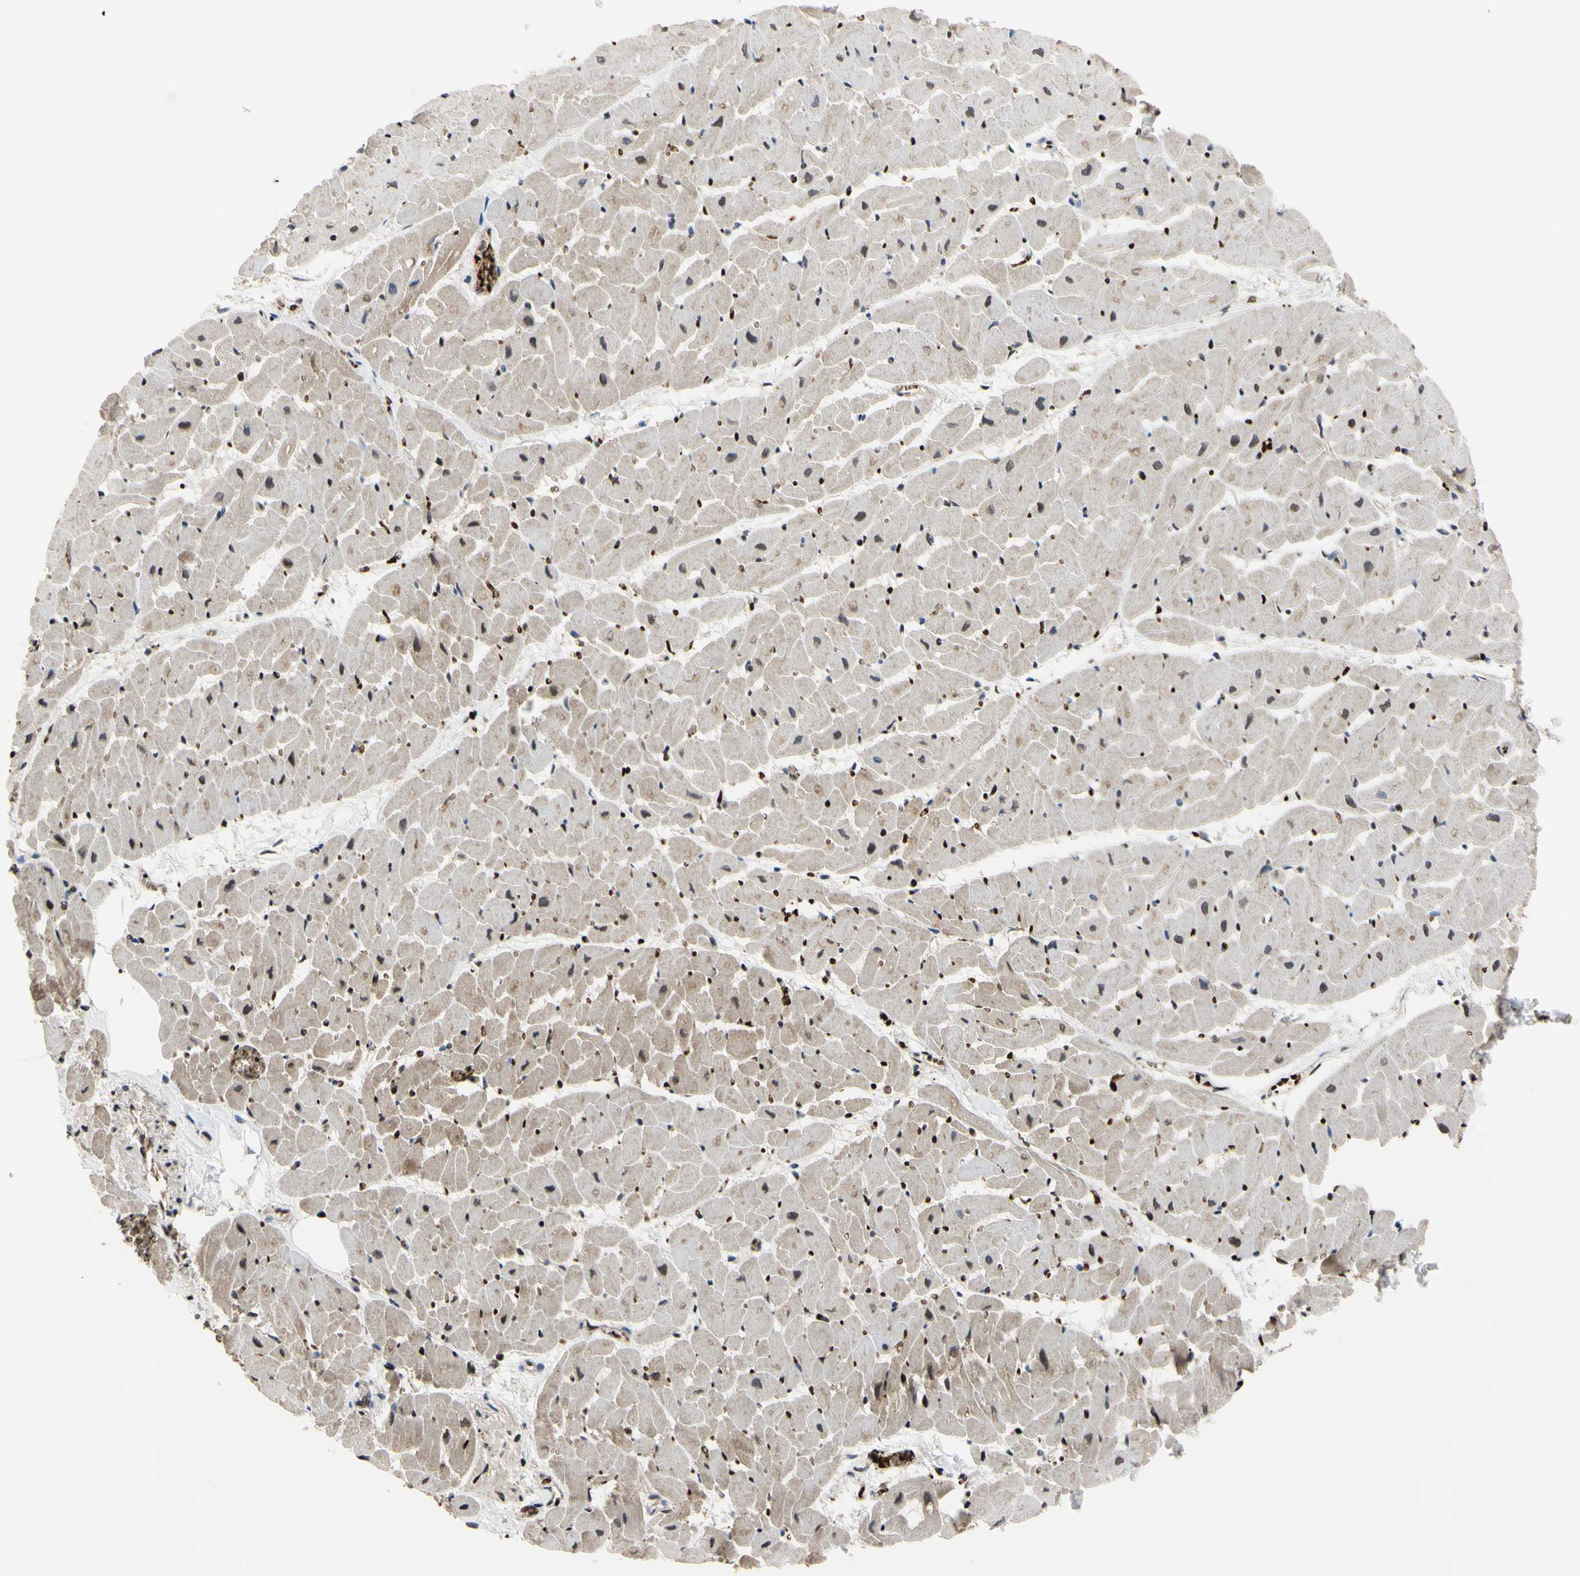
{"staining": {"intensity": "moderate", "quantity": "25%-75%", "location": "cytoplasmic/membranous,nuclear"}, "tissue": "heart muscle", "cell_type": "Cardiomyocytes", "image_type": "normal", "snomed": [{"axis": "morphology", "description": "Normal tissue, NOS"}, {"axis": "topography", "description": "Heart"}], "caption": "A medium amount of moderate cytoplasmic/membranous,nuclear expression is identified in about 25%-75% of cardiomyocytes in benign heart muscle.", "gene": "THAP12", "patient": {"sex": "female", "age": 19}}